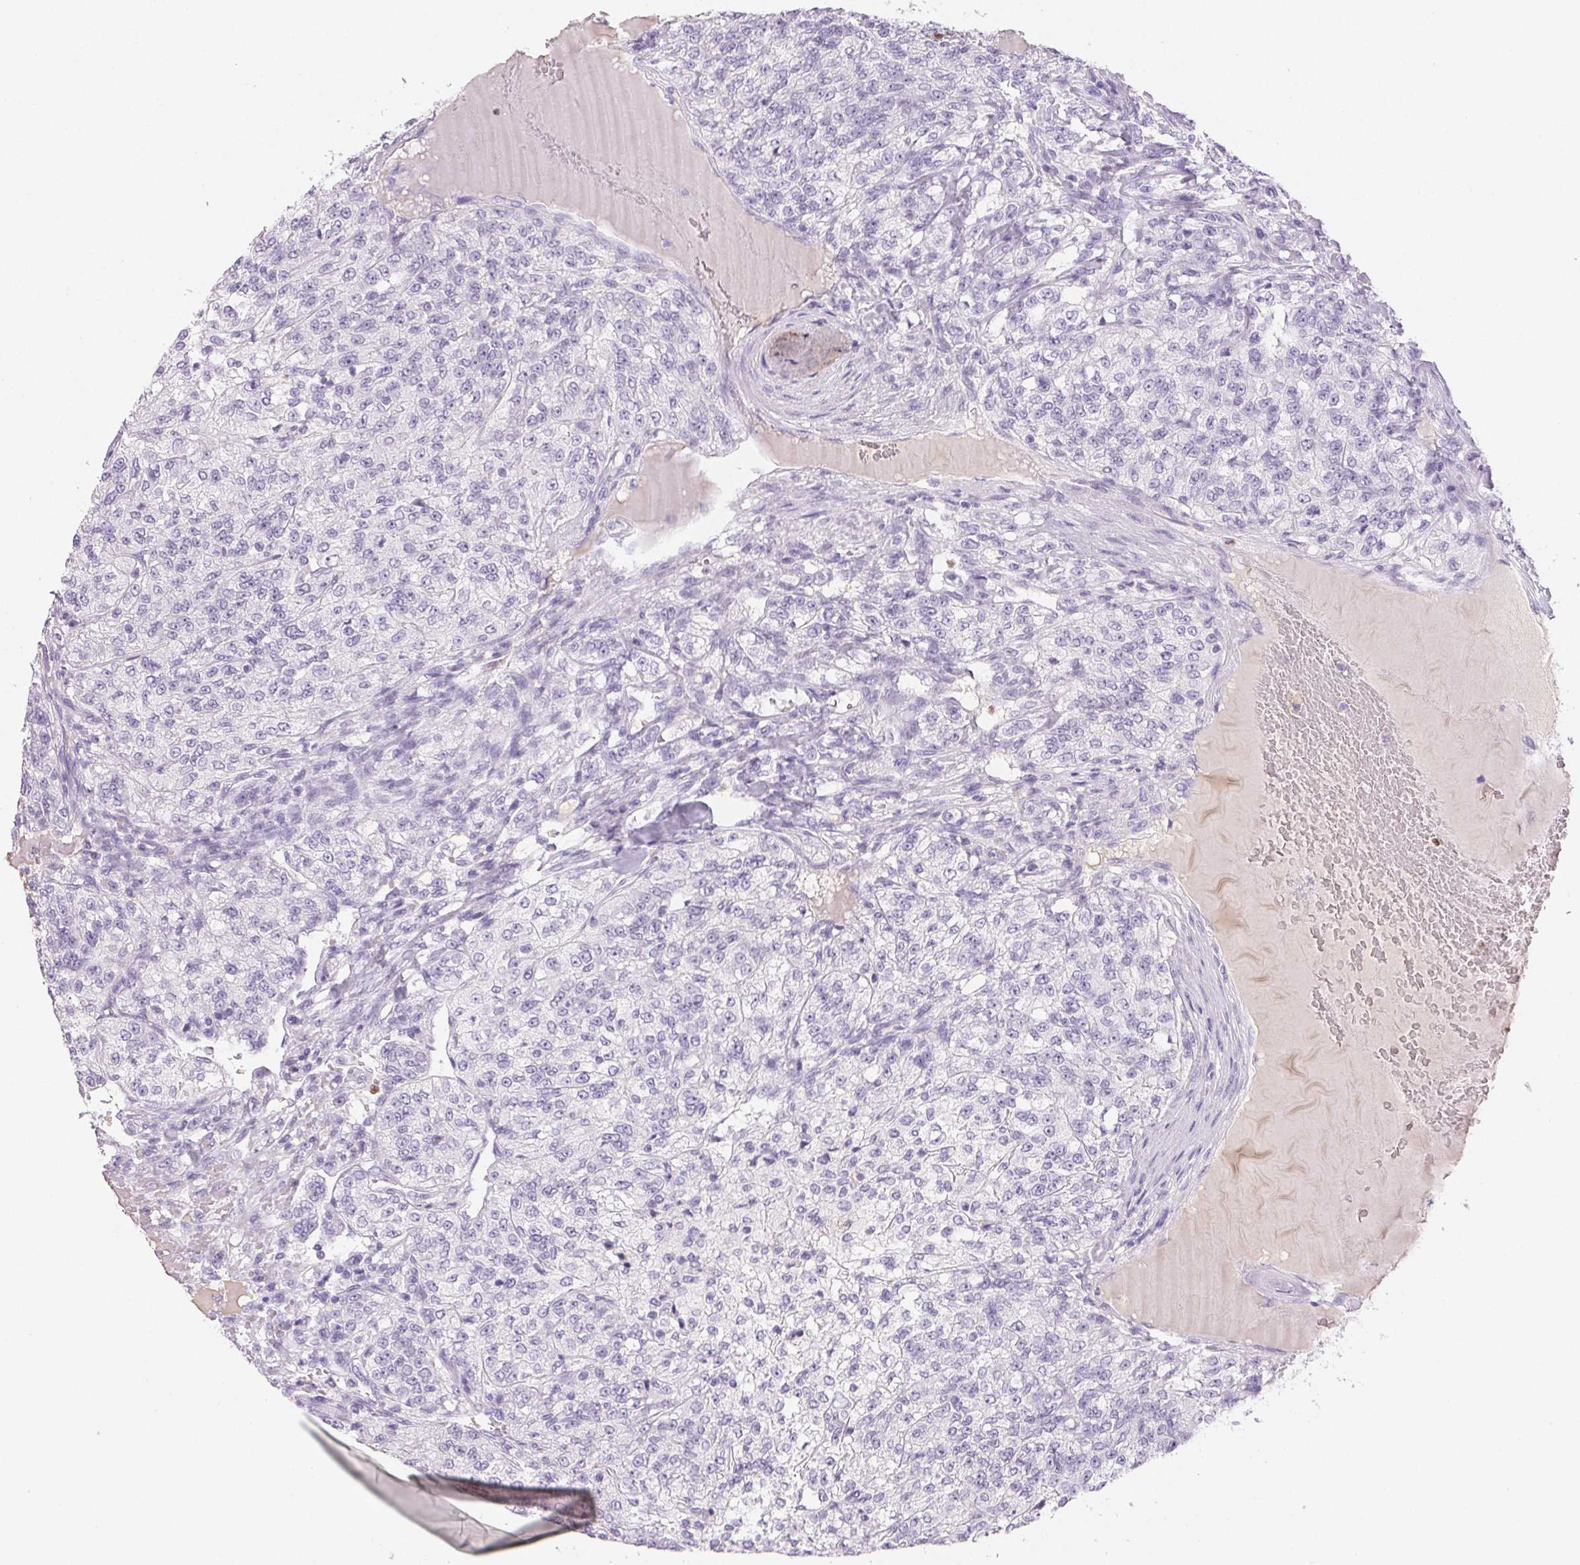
{"staining": {"intensity": "negative", "quantity": "none", "location": "none"}, "tissue": "renal cancer", "cell_type": "Tumor cells", "image_type": "cancer", "snomed": [{"axis": "morphology", "description": "Adenocarcinoma, NOS"}, {"axis": "topography", "description": "Kidney"}], "caption": "DAB (3,3'-diaminobenzidine) immunohistochemical staining of renal cancer (adenocarcinoma) displays no significant staining in tumor cells.", "gene": "PADI4", "patient": {"sex": "female", "age": 63}}